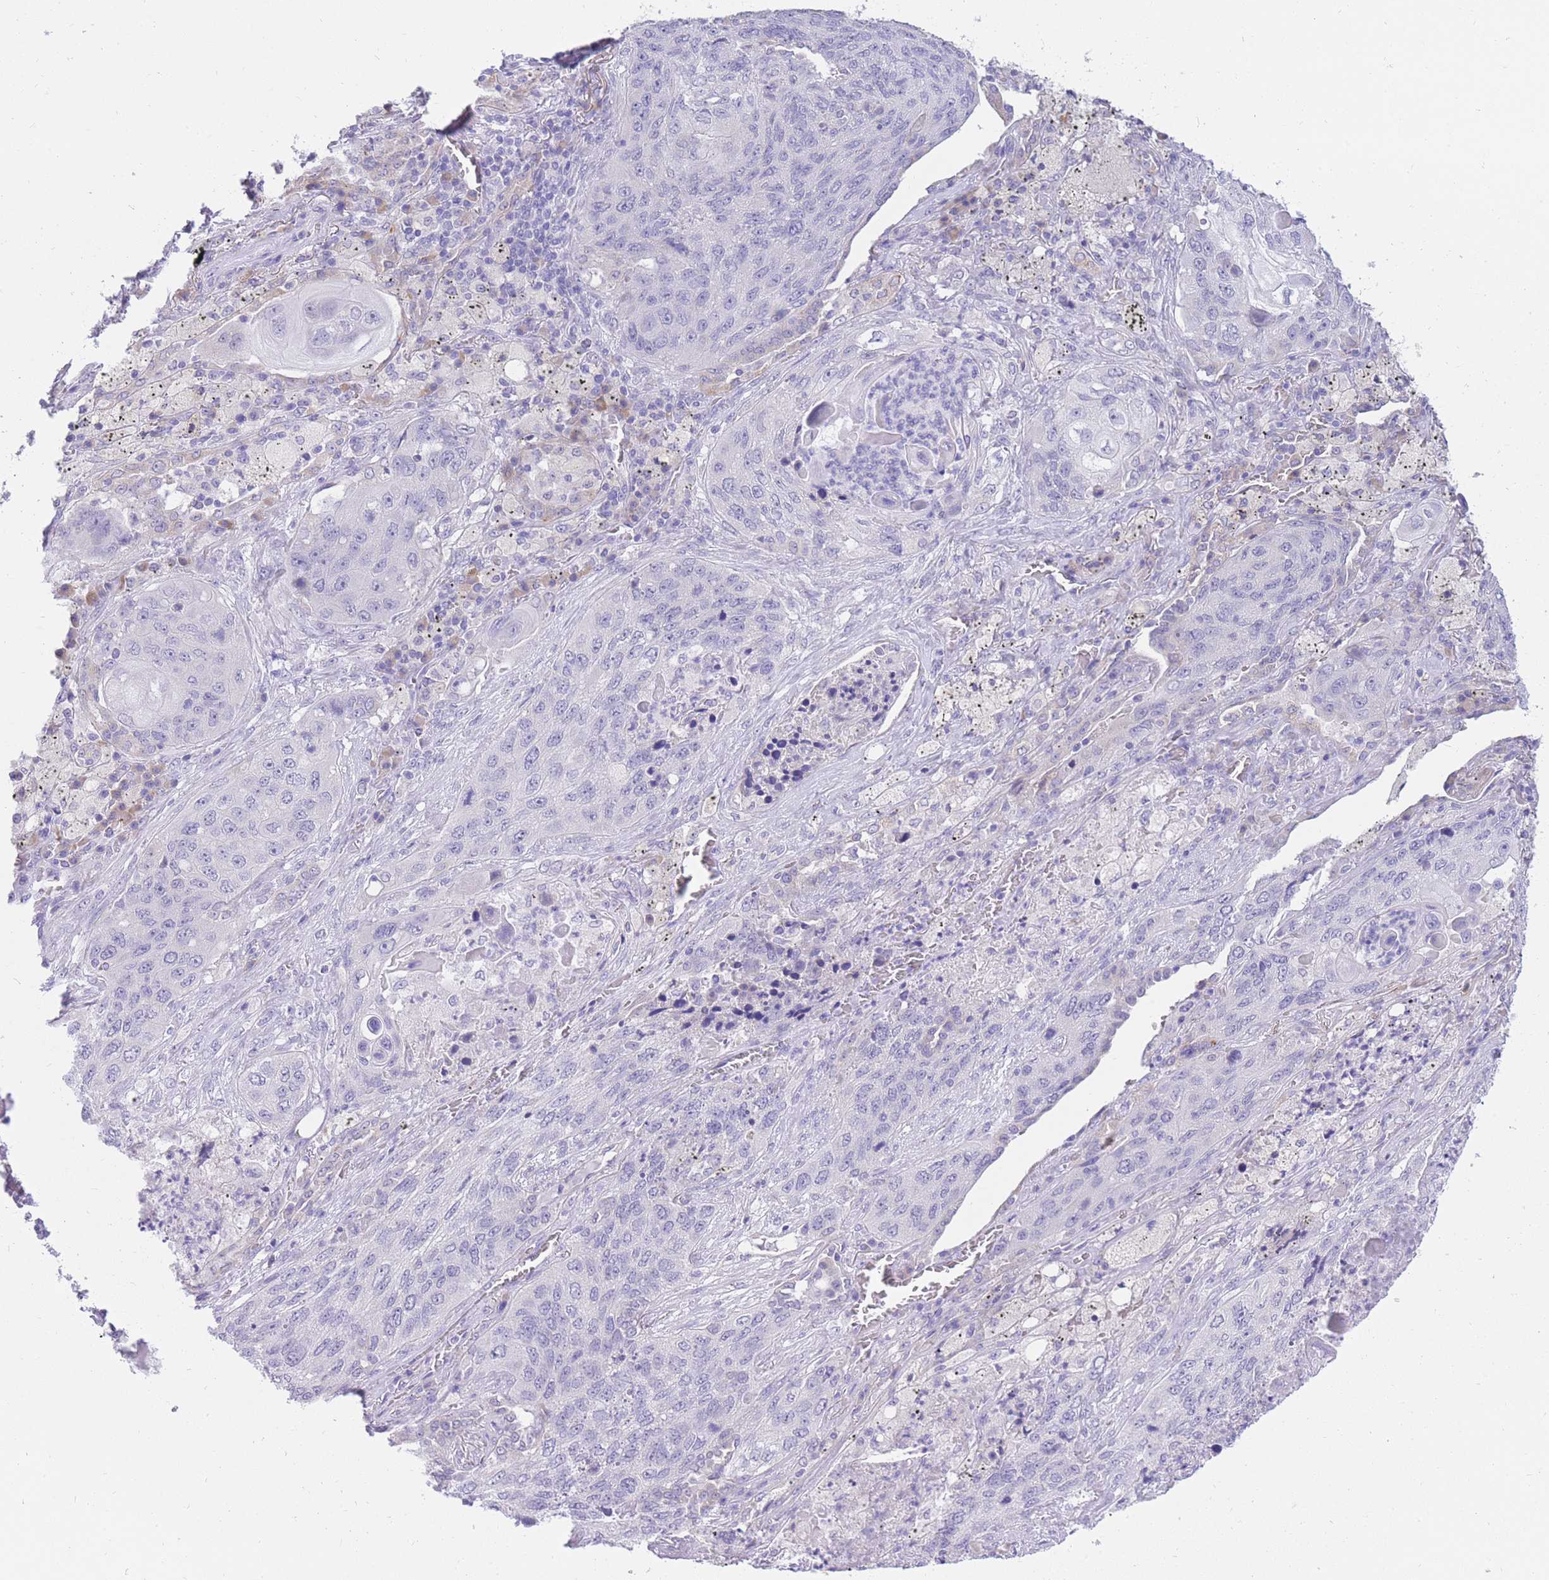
{"staining": {"intensity": "negative", "quantity": "none", "location": "none"}, "tissue": "lung cancer", "cell_type": "Tumor cells", "image_type": "cancer", "snomed": [{"axis": "morphology", "description": "Squamous cell carcinoma, NOS"}, {"axis": "topography", "description": "Lung"}], "caption": "An immunohistochemistry photomicrograph of squamous cell carcinoma (lung) is shown. There is no staining in tumor cells of squamous cell carcinoma (lung).", "gene": "SSUH2", "patient": {"sex": "female", "age": 63}}